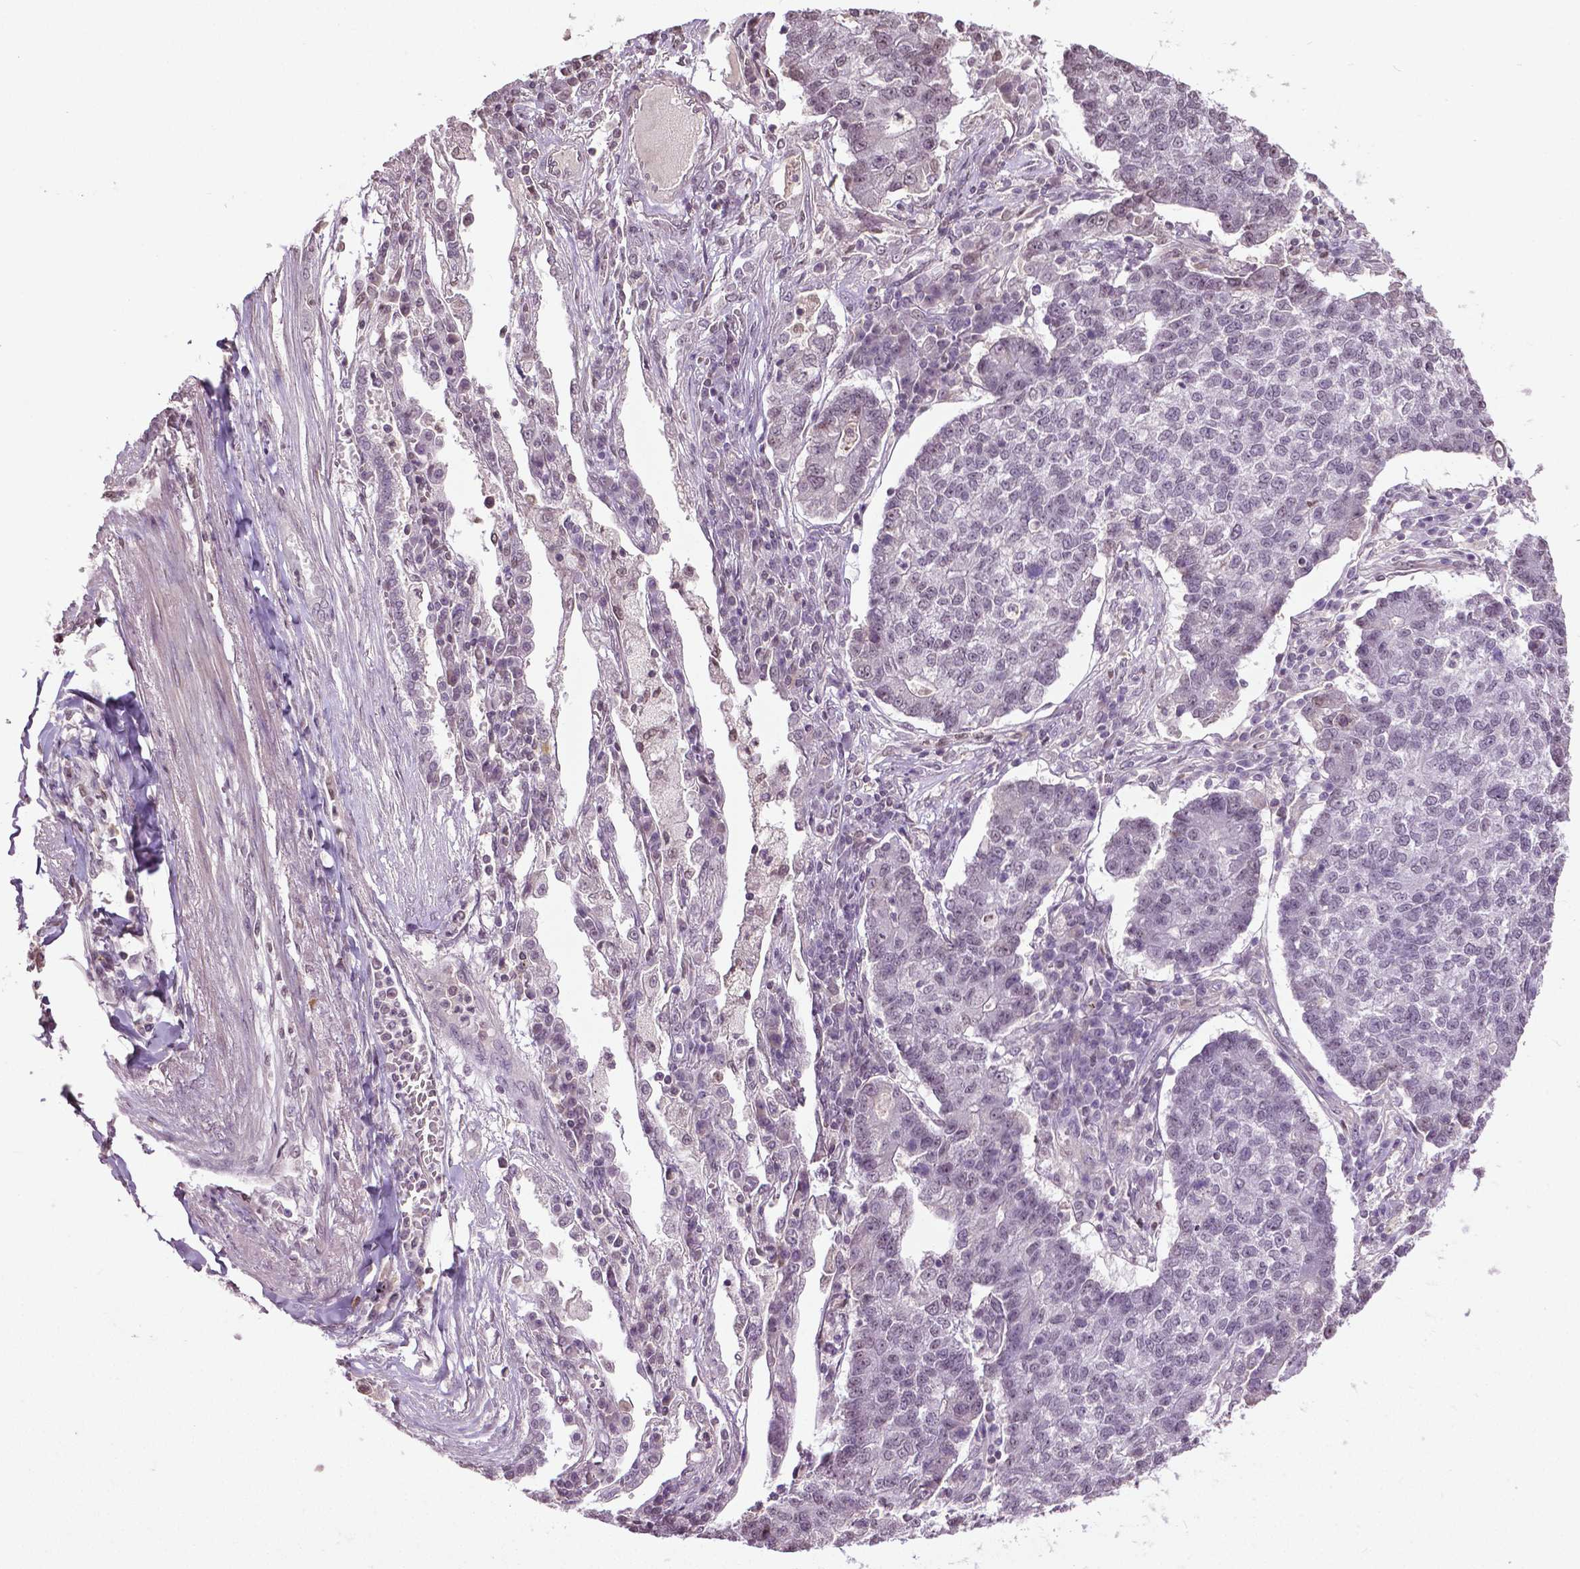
{"staining": {"intensity": "negative", "quantity": "none", "location": "none"}, "tissue": "lung cancer", "cell_type": "Tumor cells", "image_type": "cancer", "snomed": [{"axis": "morphology", "description": "Adenocarcinoma, NOS"}, {"axis": "topography", "description": "Lung"}], "caption": "Immunohistochemical staining of human lung cancer displays no significant expression in tumor cells.", "gene": "DLX5", "patient": {"sex": "male", "age": 57}}